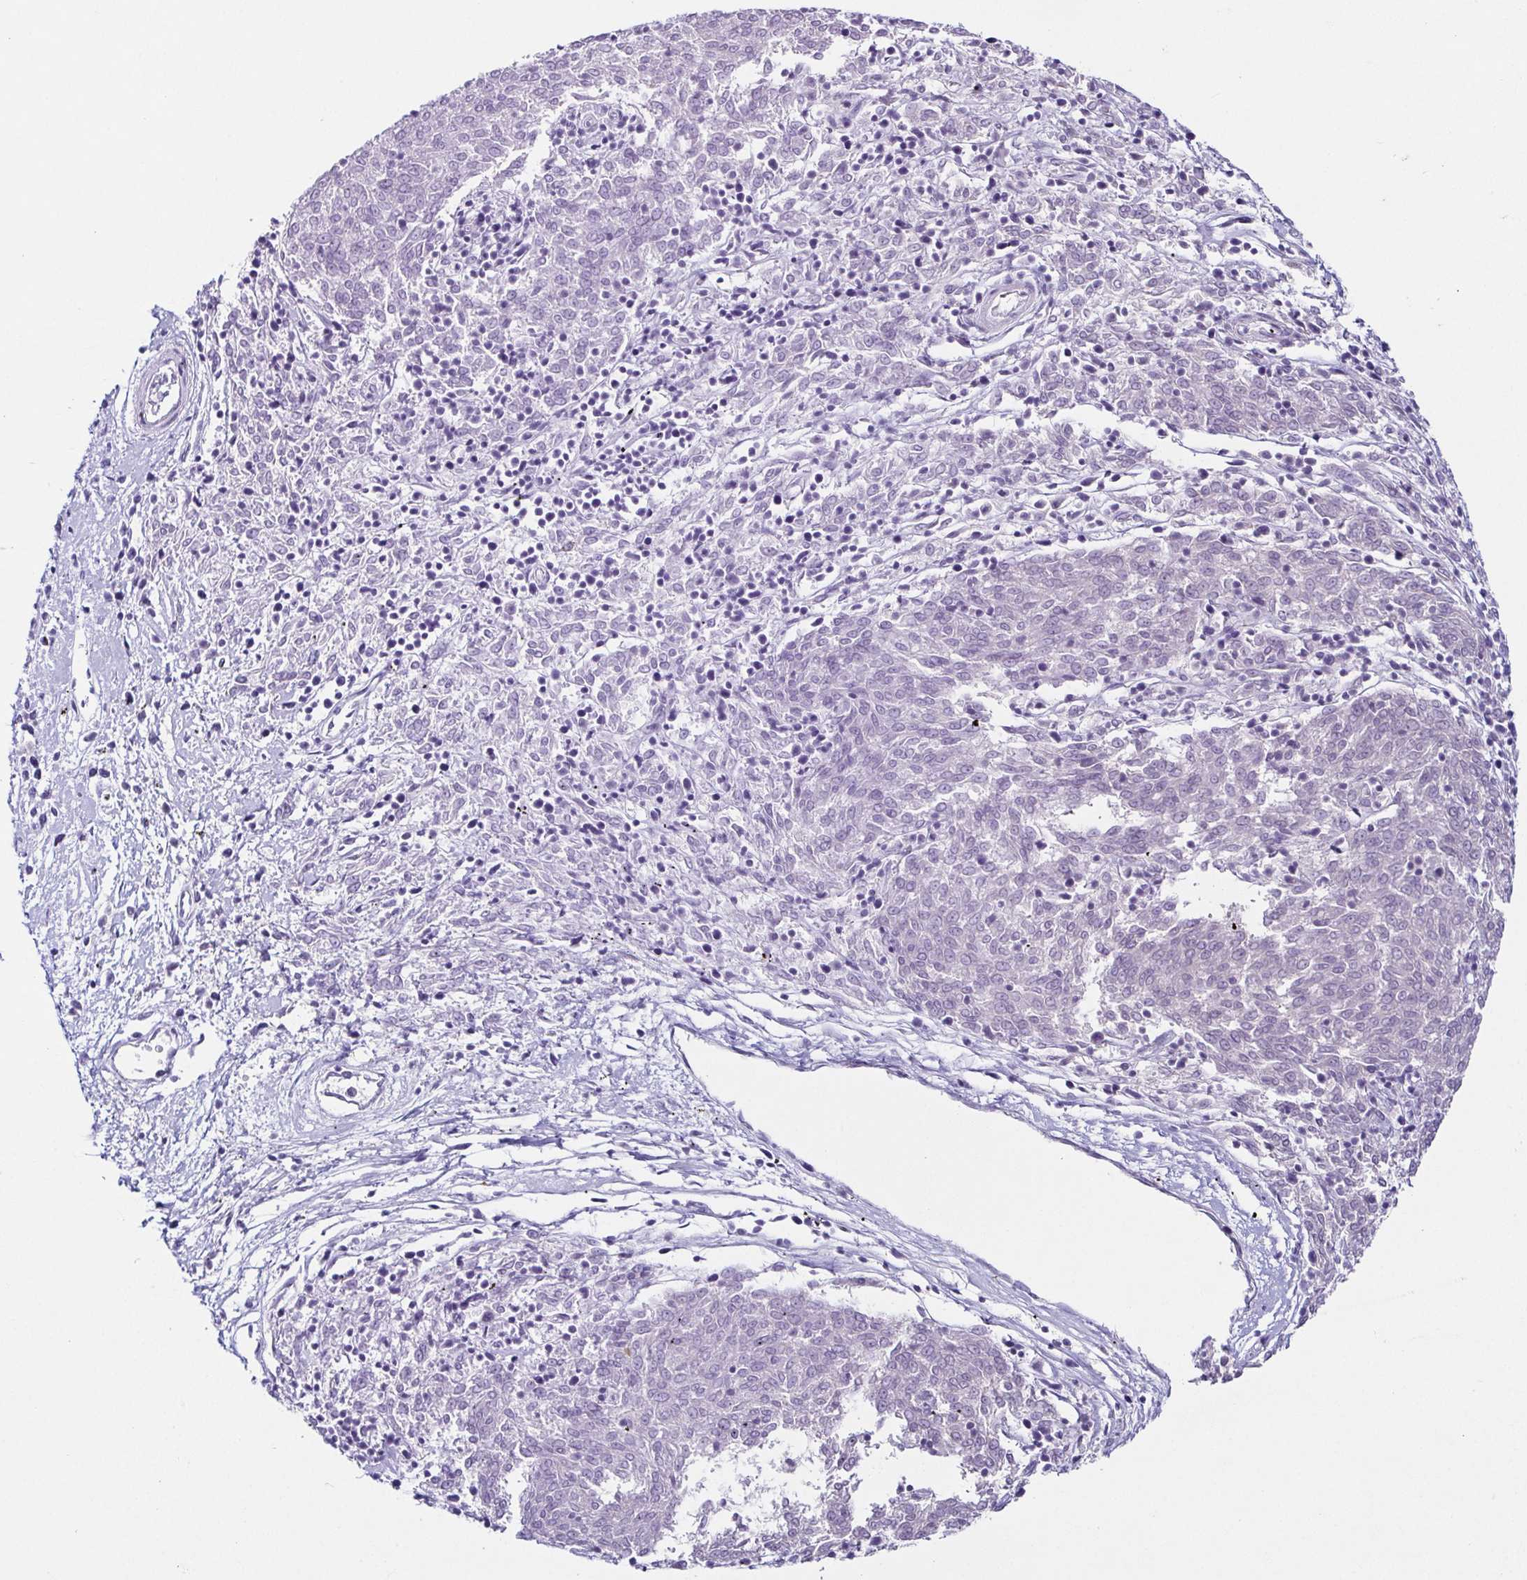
{"staining": {"intensity": "negative", "quantity": "none", "location": "none"}, "tissue": "melanoma", "cell_type": "Tumor cells", "image_type": "cancer", "snomed": [{"axis": "morphology", "description": "Malignant melanoma, NOS"}, {"axis": "topography", "description": "Skin"}], "caption": "Tumor cells are negative for brown protein staining in melanoma.", "gene": "TP73", "patient": {"sex": "female", "age": 72}}